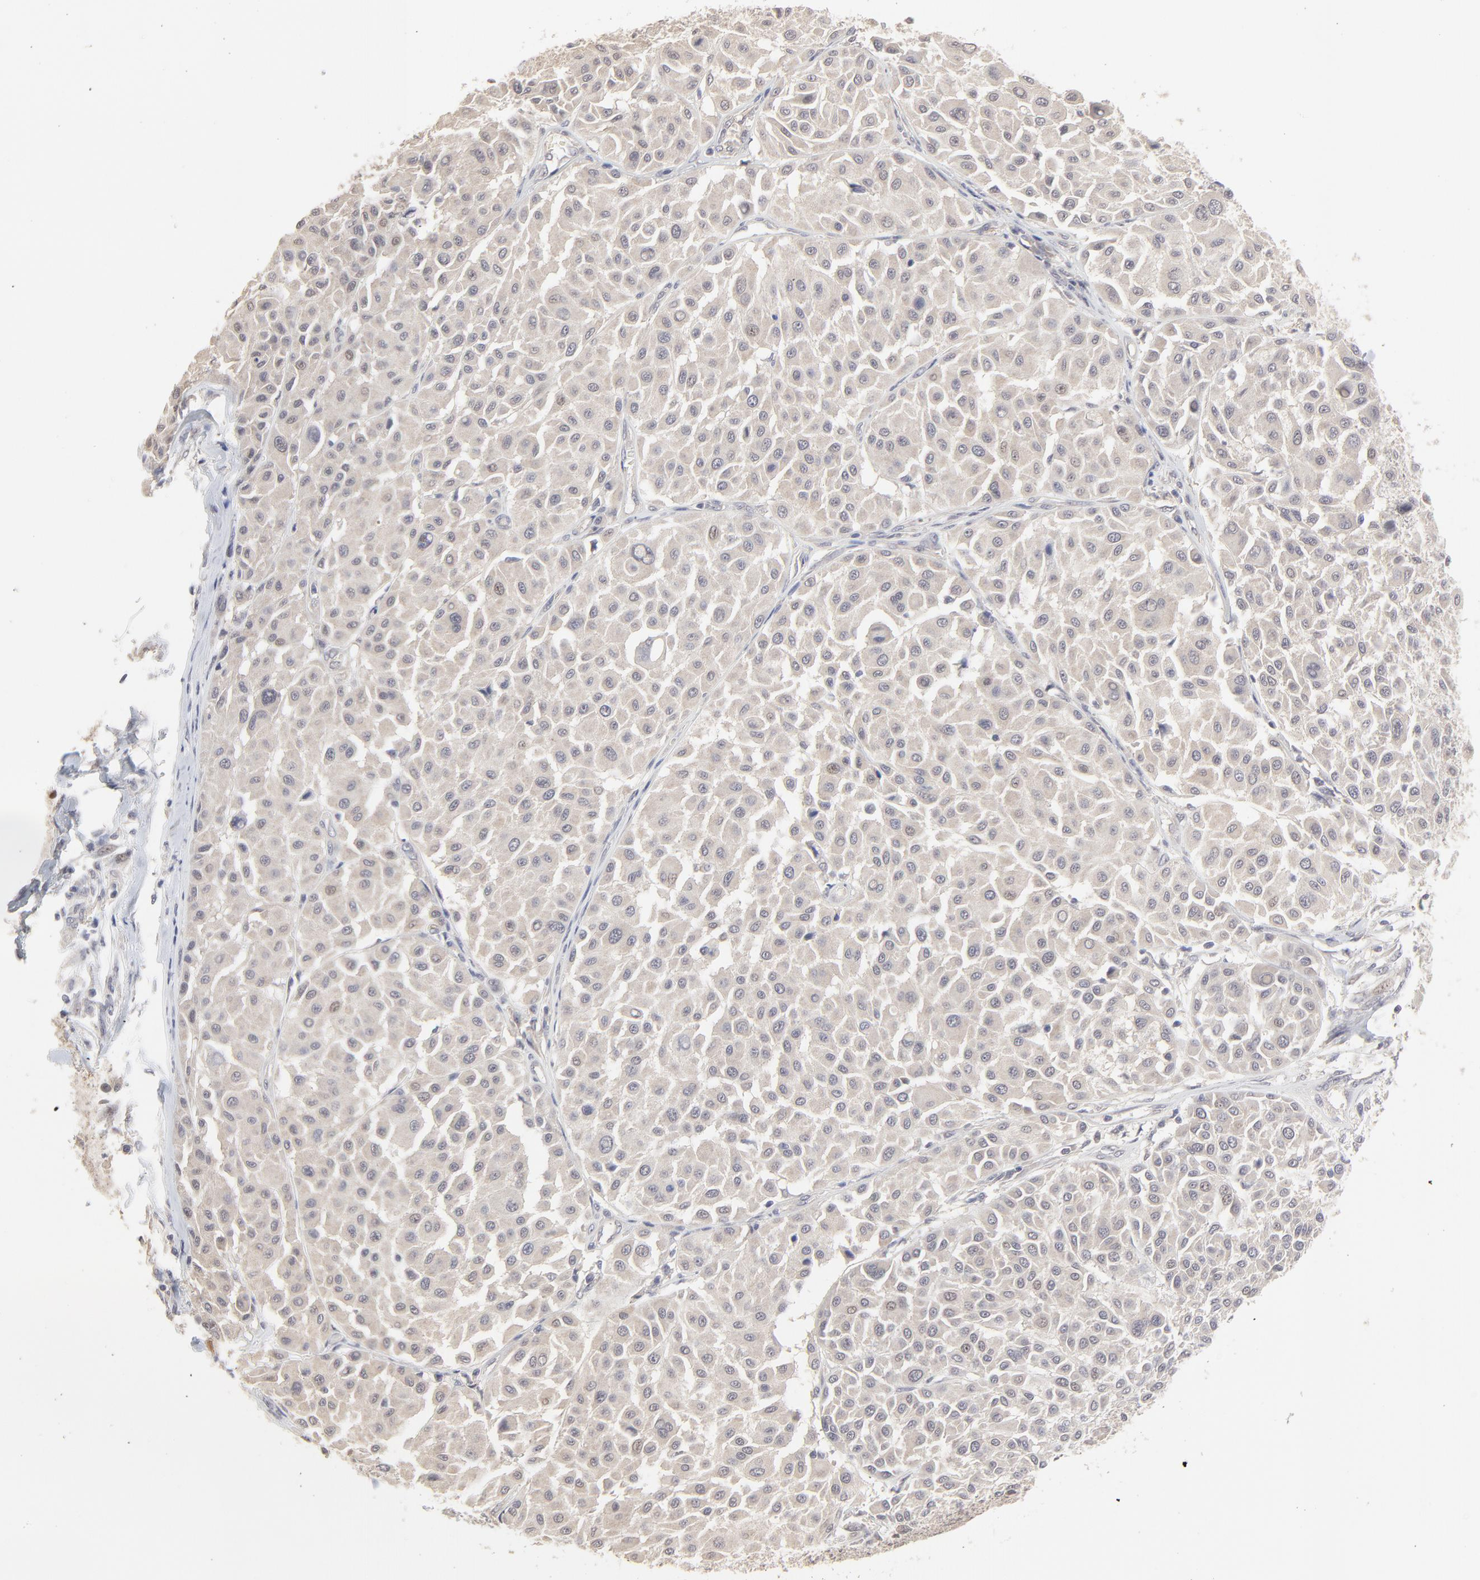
{"staining": {"intensity": "weak", "quantity": ">75%", "location": "cytoplasmic/membranous"}, "tissue": "melanoma", "cell_type": "Tumor cells", "image_type": "cancer", "snomed": [{"axis": "morphology", "description": "Malignant melanoma, Metastatic site"}, {"axis": "topography", "description": "Soft tissue"}], "caption": "Protein expression analysis of human melanoma reveals weak cytoplasmic/membranous staining in about >75% of tumor cells.", "gene": "FAM199X", "patient": {"sex": "male", "age": 41}}